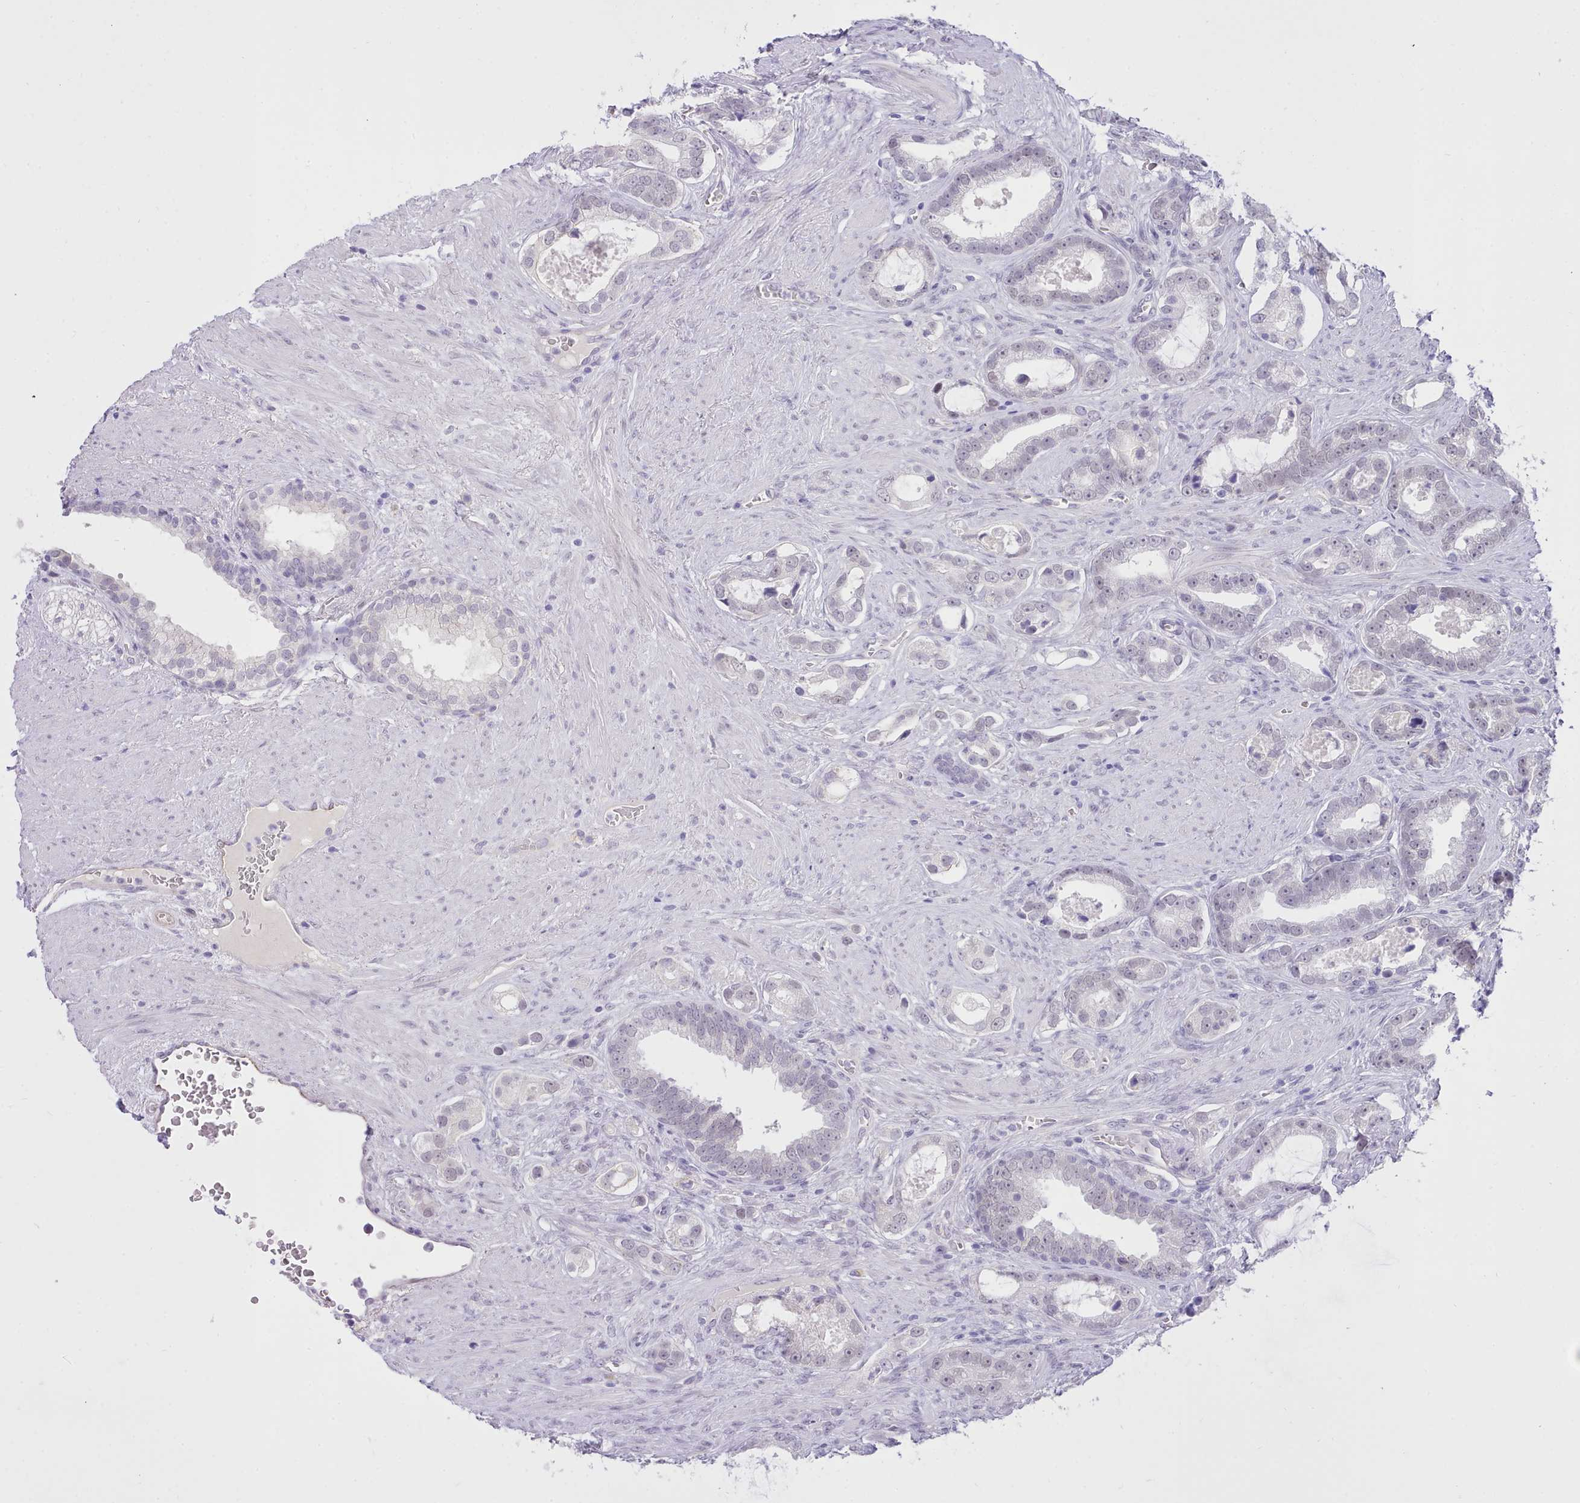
{"staining": {"intensity": "negative", "quantity": "none", "location": "none"}, "tissue": "prostate cancer", "cell_type": "Tumor cells", "image_type": "cancer", "snomed": [{"axis": "morphology", "description": "Adenocarcinoma, High grade"}, {"axis": "topography", "description": "Prostate"}], "caption": "DAB (3,3'-diaminobenzidine) immunohistochemical staining of high-grade adenocarcinoma (prostate) reveals no significant expression in tumor cells. (Stains: DAB immunohistochemistry with hematoxylin counter stain, Microscopy: brightfield microscopy at high magnification).", "gene": "LRRC37A", "patient": {"sex": "male", "age": 67}}